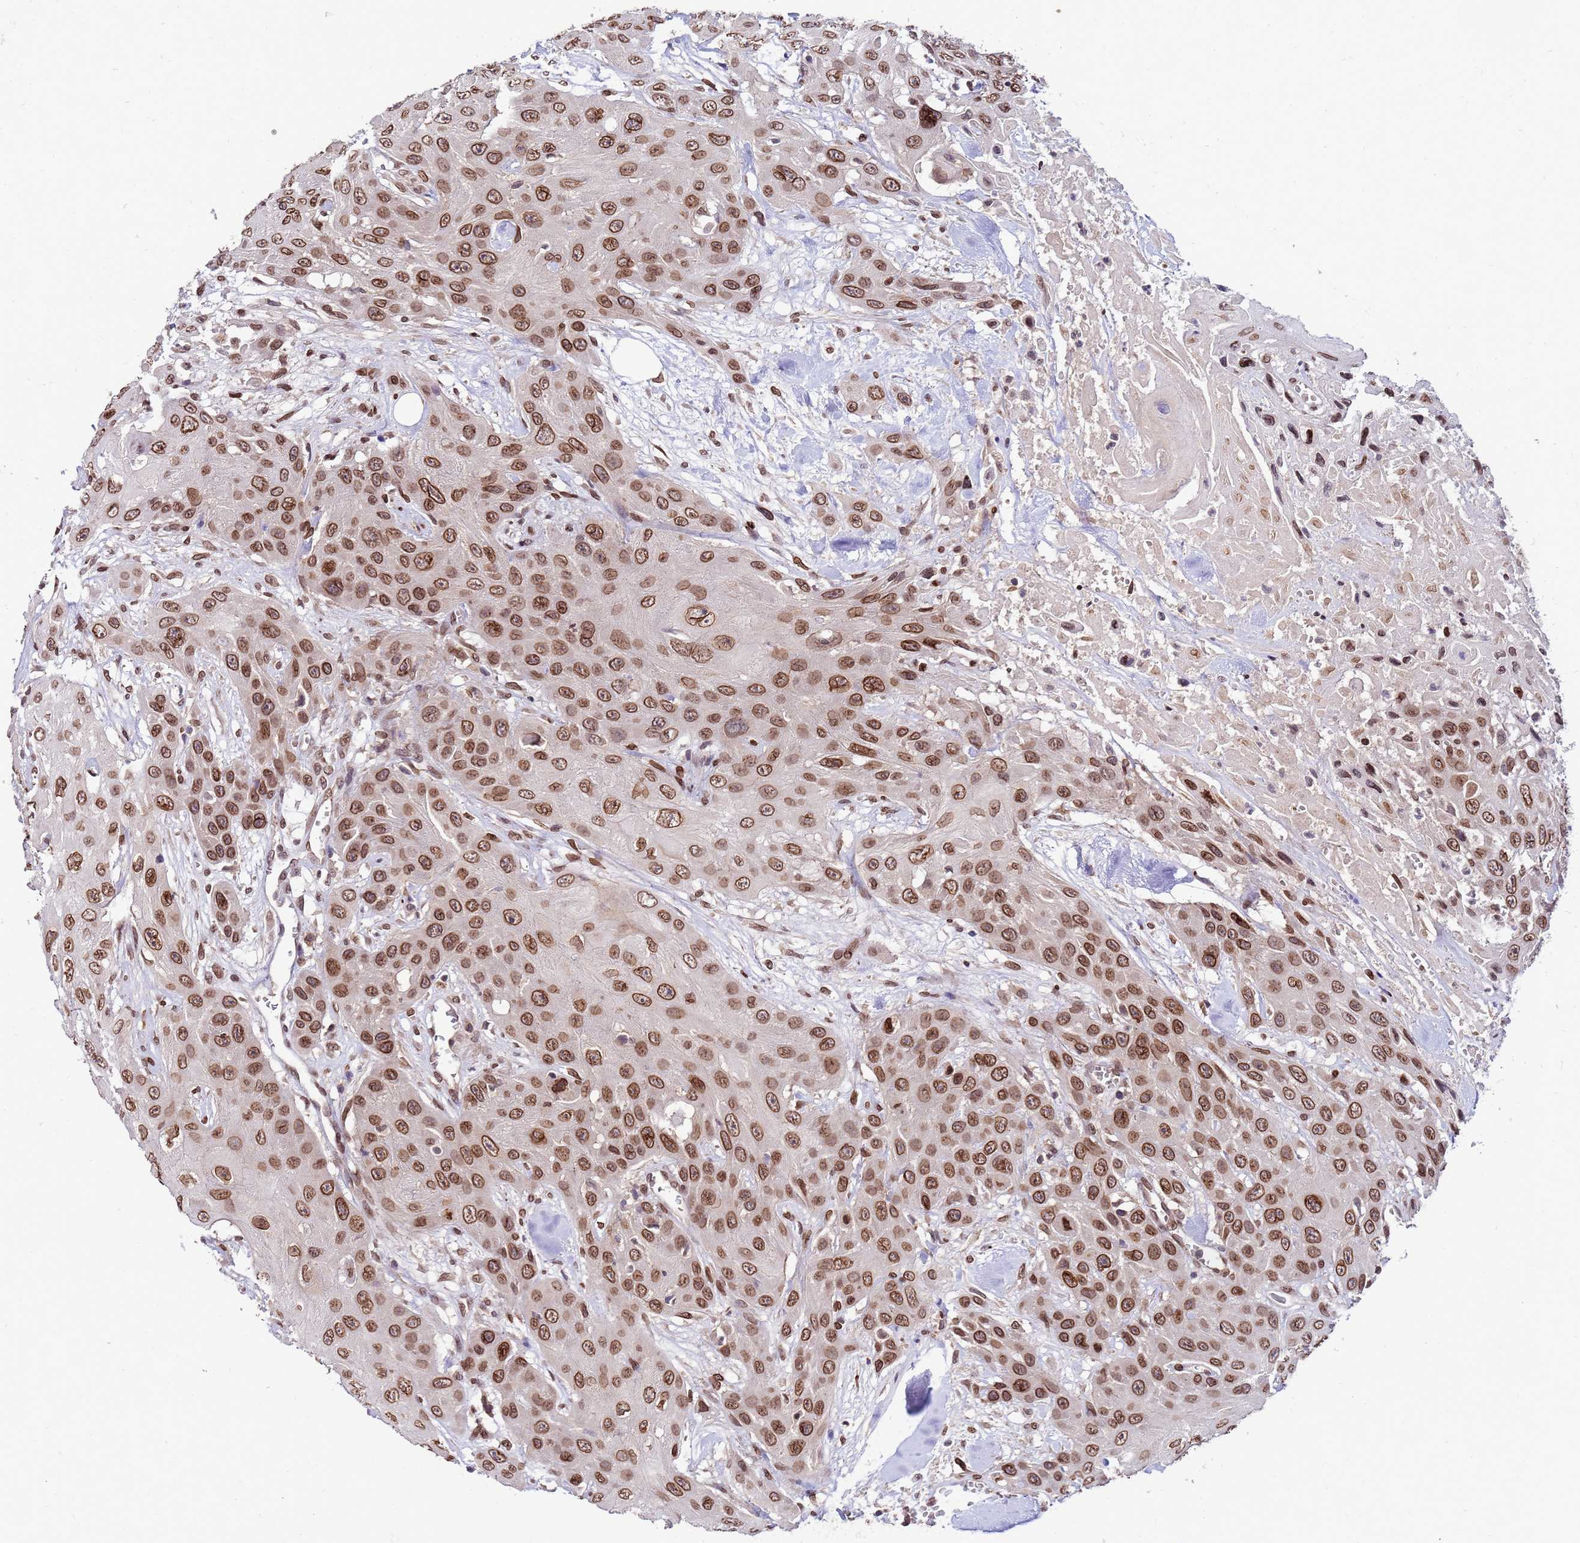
{"staining": {"intensity": "moderate", "quantity": ">75%", "location": "cytoplasmic/membranous,nuclear"}, "tissue": "head and neck cancer", "cell_type": "Tumor cells", "image_type": "cancer", "snomed": [{"axis": "morphology", "description": "Squamous cell carcinoma, NOS"}, {"axis": "topography", "description": "Head-Neck"}], "caption": "The immunohistochemical stain highlights moderate cytoplasmic/membranous and nuclear positivity in tumor cells of head and neck cancer tissue. (DAB IHC, brown staining for protein, blue staining for nuclei).", "gene": "GPR135", "patient": {"sex": "male", "age": 81}}